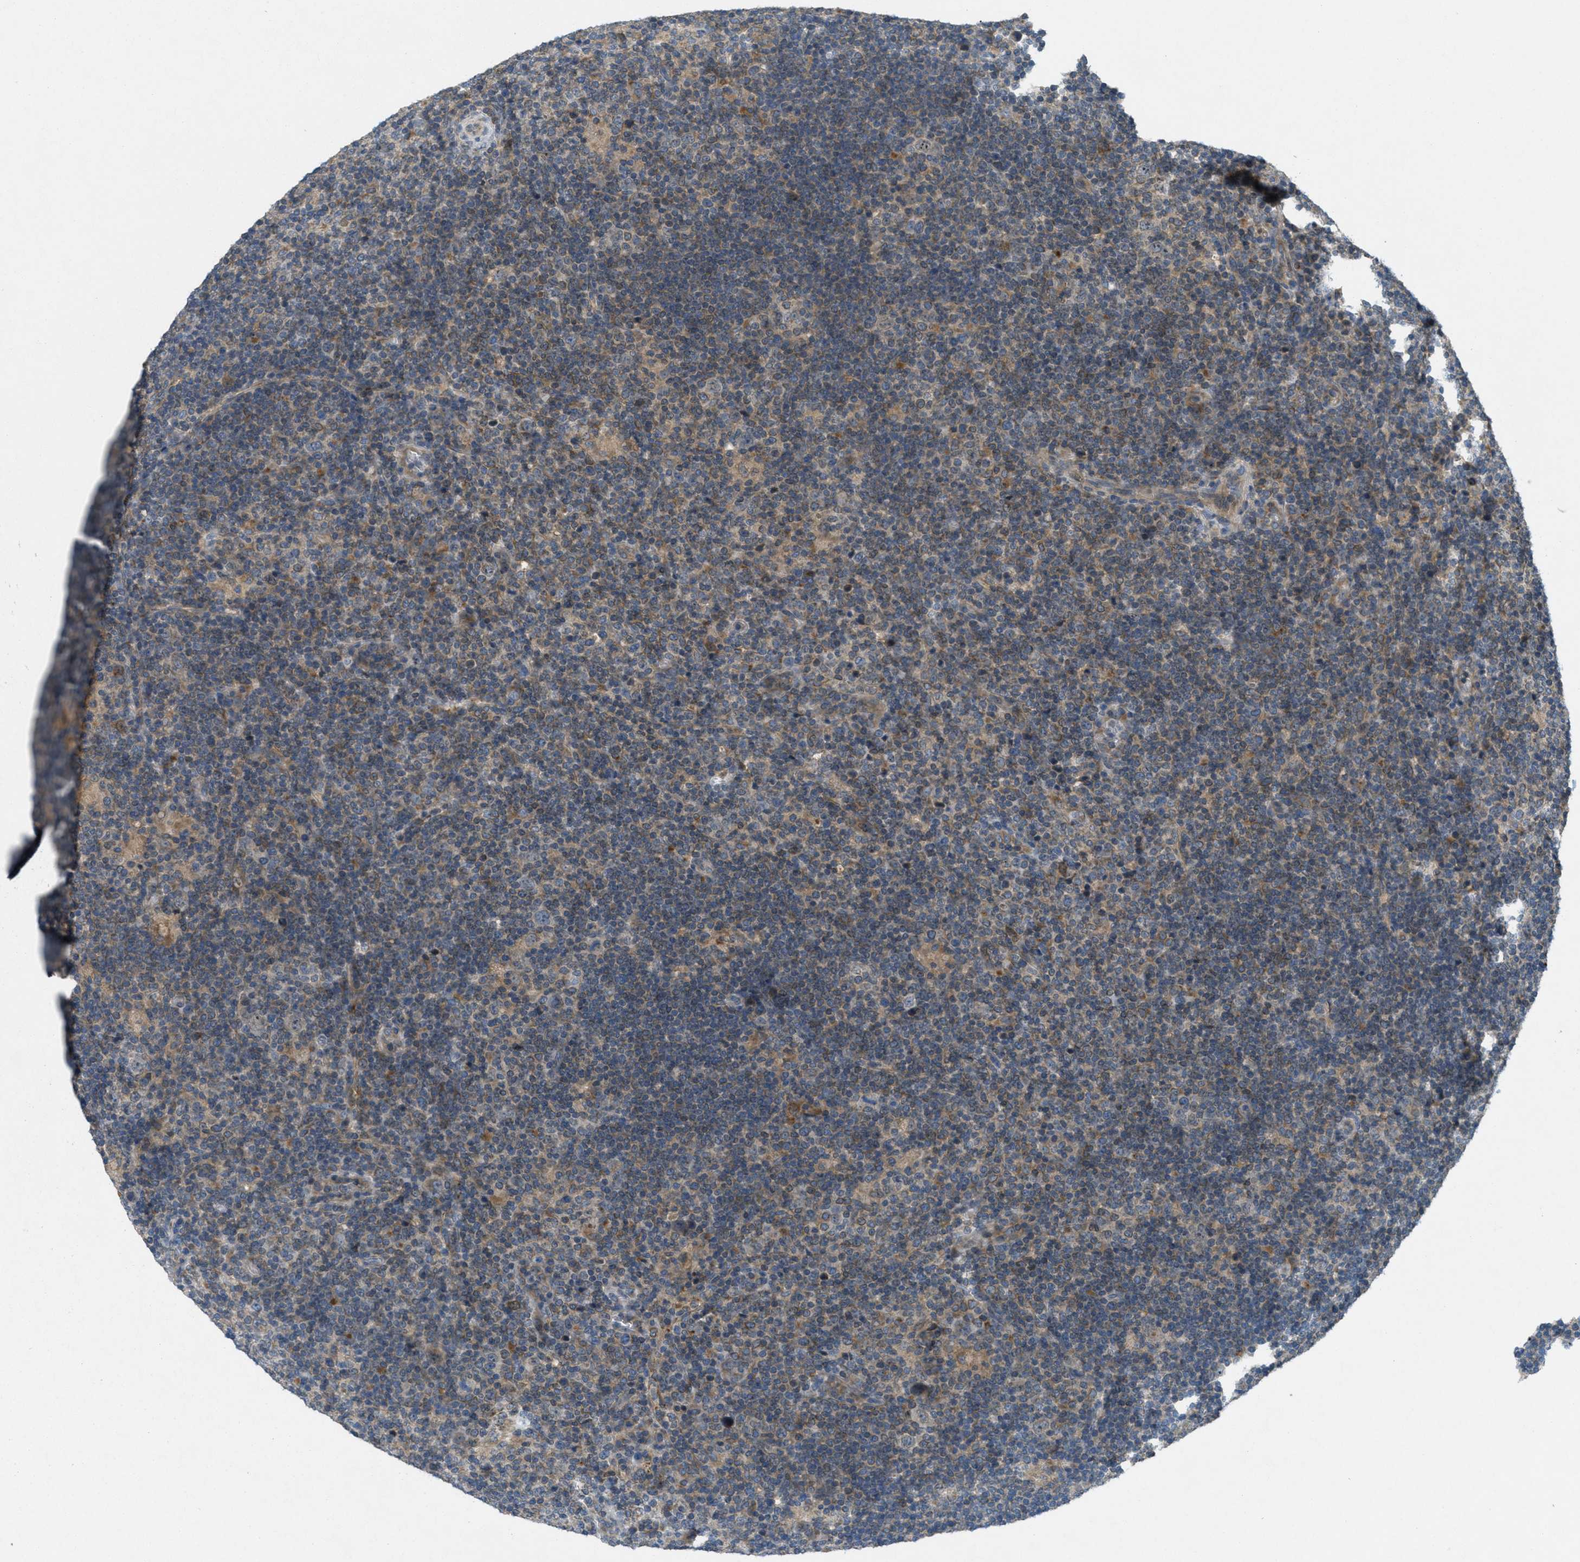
{"staining": {"intensity": "weak", "quantity": "<25%", "location": "cytoplasmic/membranous"}, "tissue": "lymphoma", "cell_type": "Tumor cells", "image_type": "cancer", "snomed": [{"axis": "morphology", "description": "Hodgkin's disease, NOS"}, {"axis": "topography", "description": "Lymph node"}], "caption": "The histopathology image shows no significant staining in tumor cells of lymphoma.", "gene": "SIGMAR1", "patient": {"sex": "female", "age": 57}}